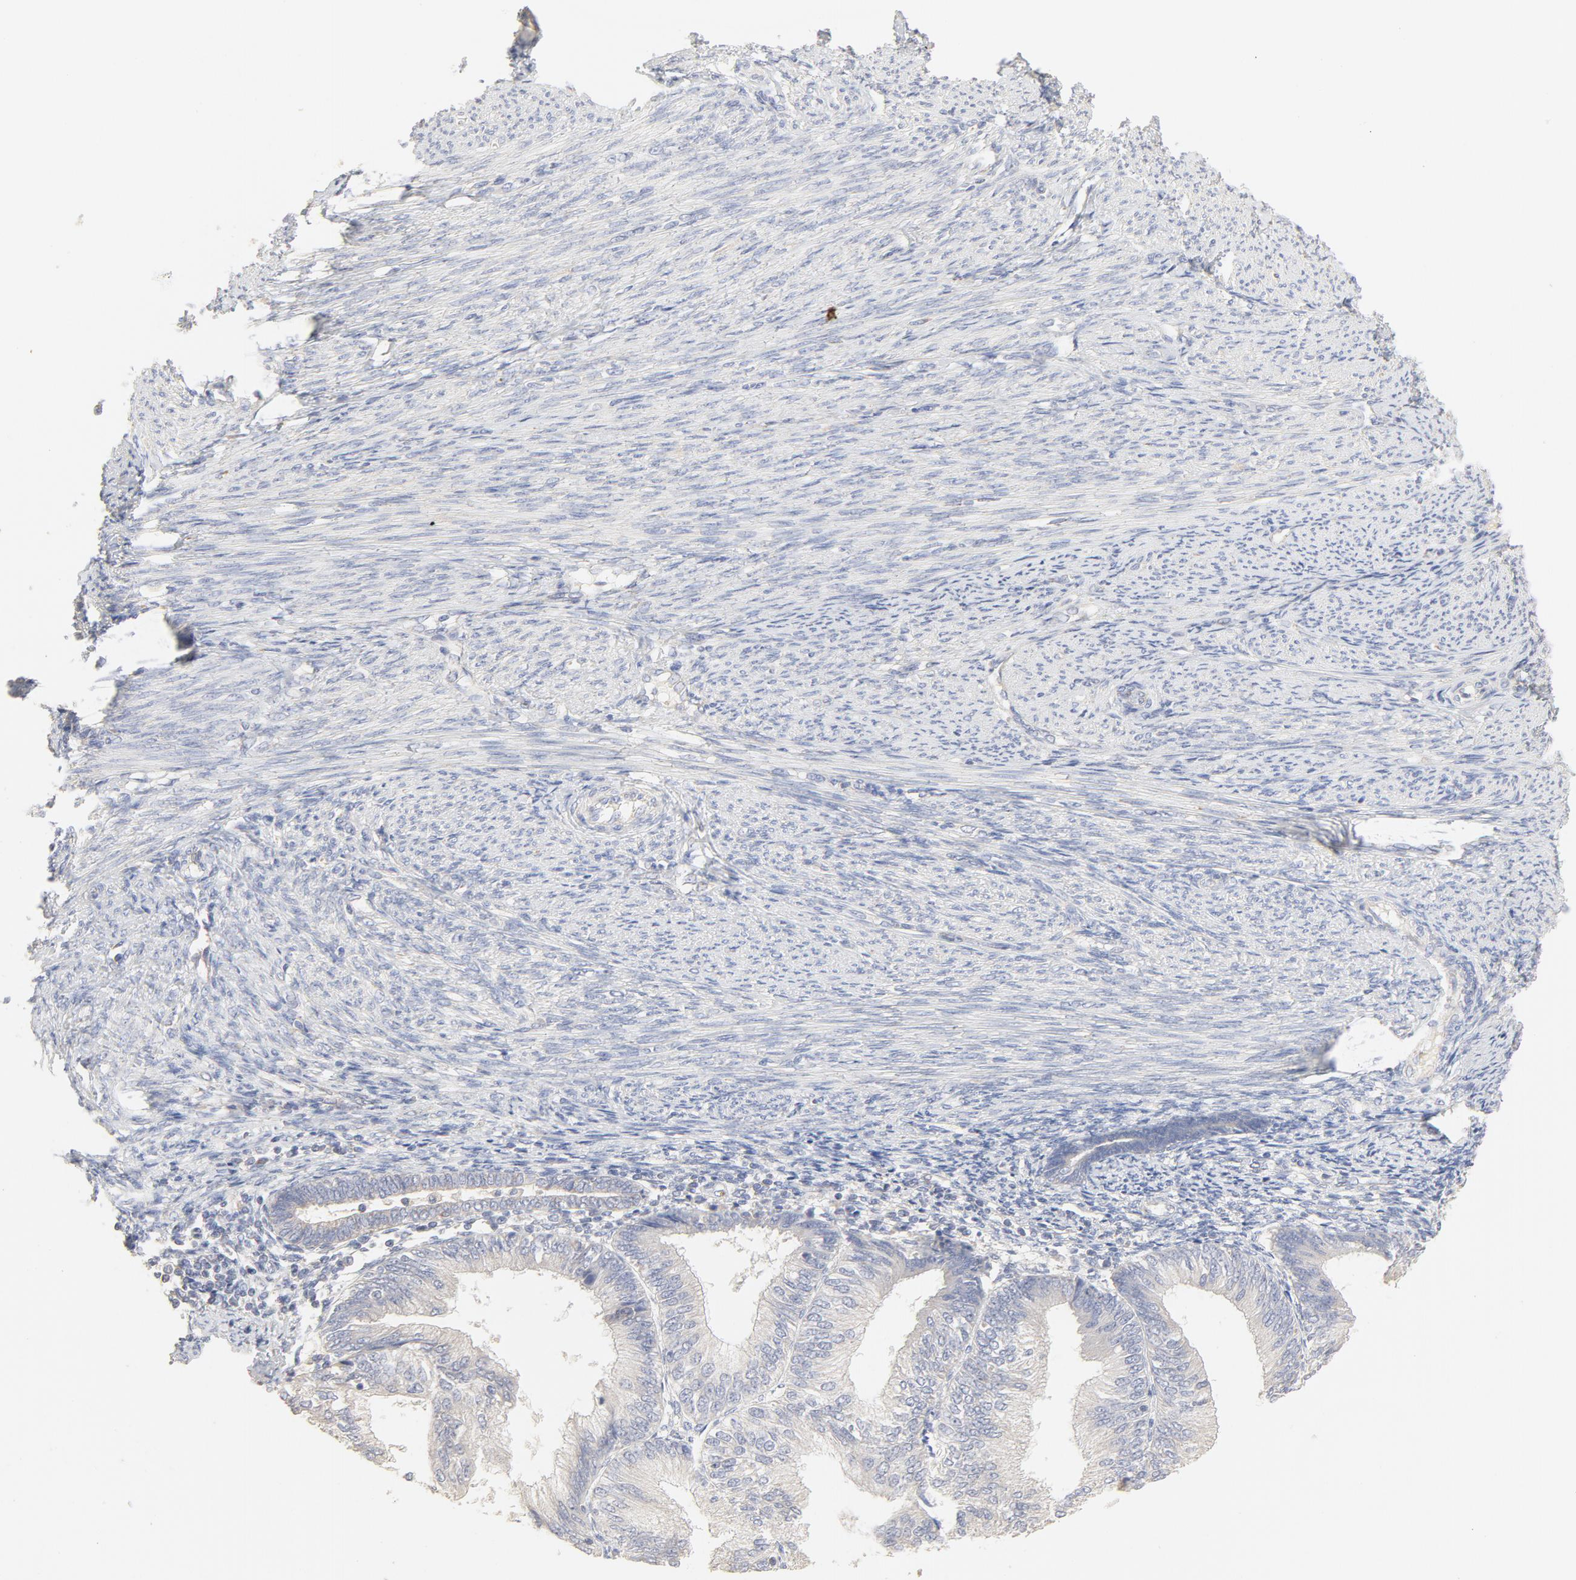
{"staining": {"intensity": "negative", "quantity": "none", "location": "none"}, "tissue": "endometrial cancer", "cell_type": "Tumor cells", "image_type": "cancer", "snomed": [{"axis": "morphology", "description": "Adenocarcinoma, NOS"}, {"axis": "topography", "description": "Endometrium"}], "caption": "A high-resolution histopathology image shows IHC staining of endometrial cancer, which shows no significant expression in tumor cells. (DAB IHC, high magnification).", "gene": "FCGBP", "patient": {"sex": "female", "age": 55}}